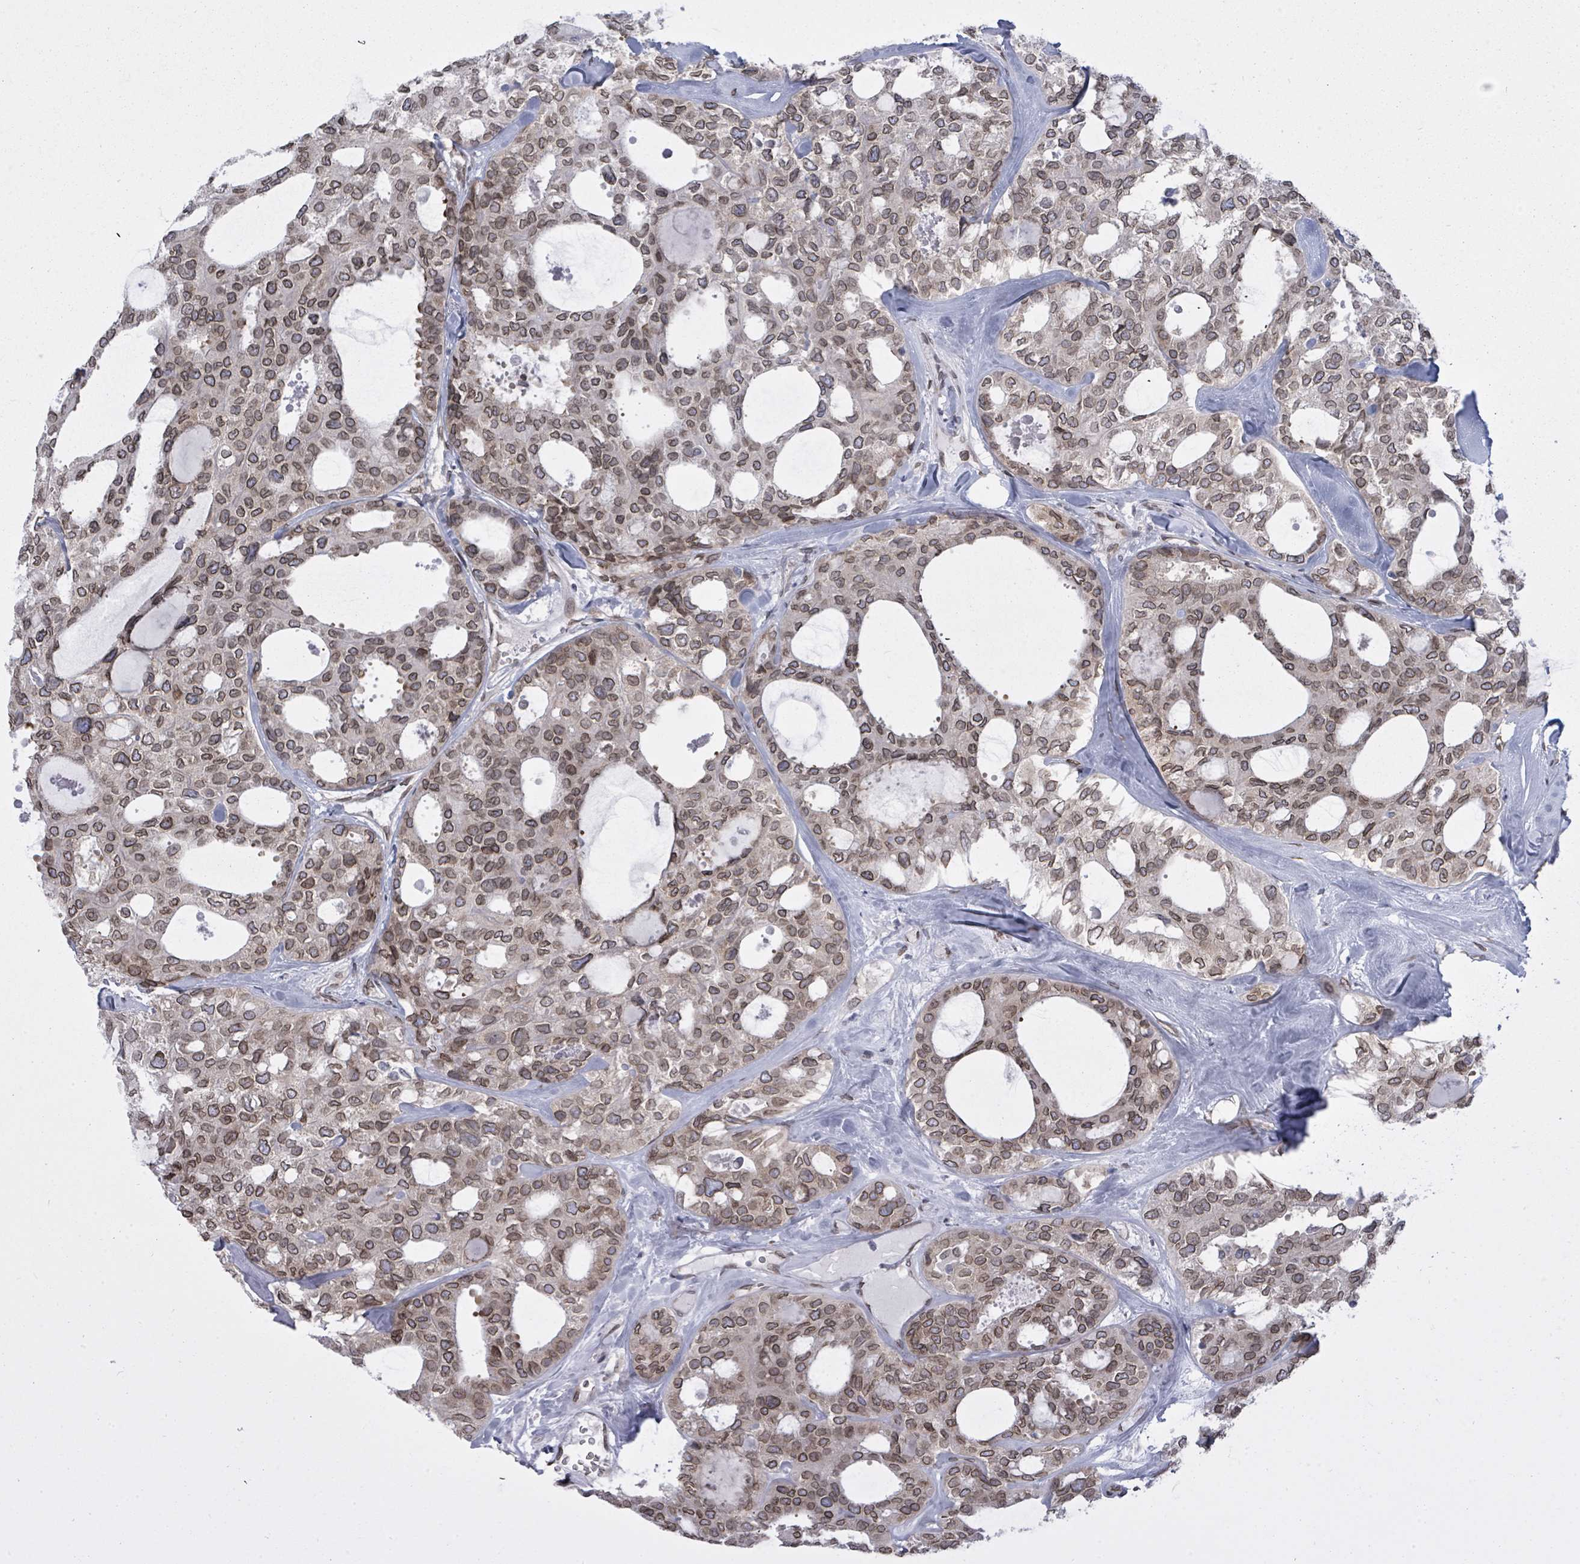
{"staining": {"intensity": "moderate", "quantity": ">75%", "location": "cytoplasmic/membranous,nuclear"}, "tissue": "thyroid cancer", "cell_type": "Tumor cells", "image_type": "cancer", "snomed": [{"axis": "morphology", "description": "Follicular adenoma carcinoma, NOS"}, {"axis": "topography", "description": "Thyroid gland"}], "caption": "High-magnification brightfield microscopy of thyroid follicular adenoma carcinoma stained with DAB (brown) and counterstained with hematoxylin (blue). tumor cells exhibit moderate cytoplasmic/membranous and nuclear expression is identified in about>75% of cells.", "gene": "ARFGAP1", "patient": {"sex": "male", "age": 75}}